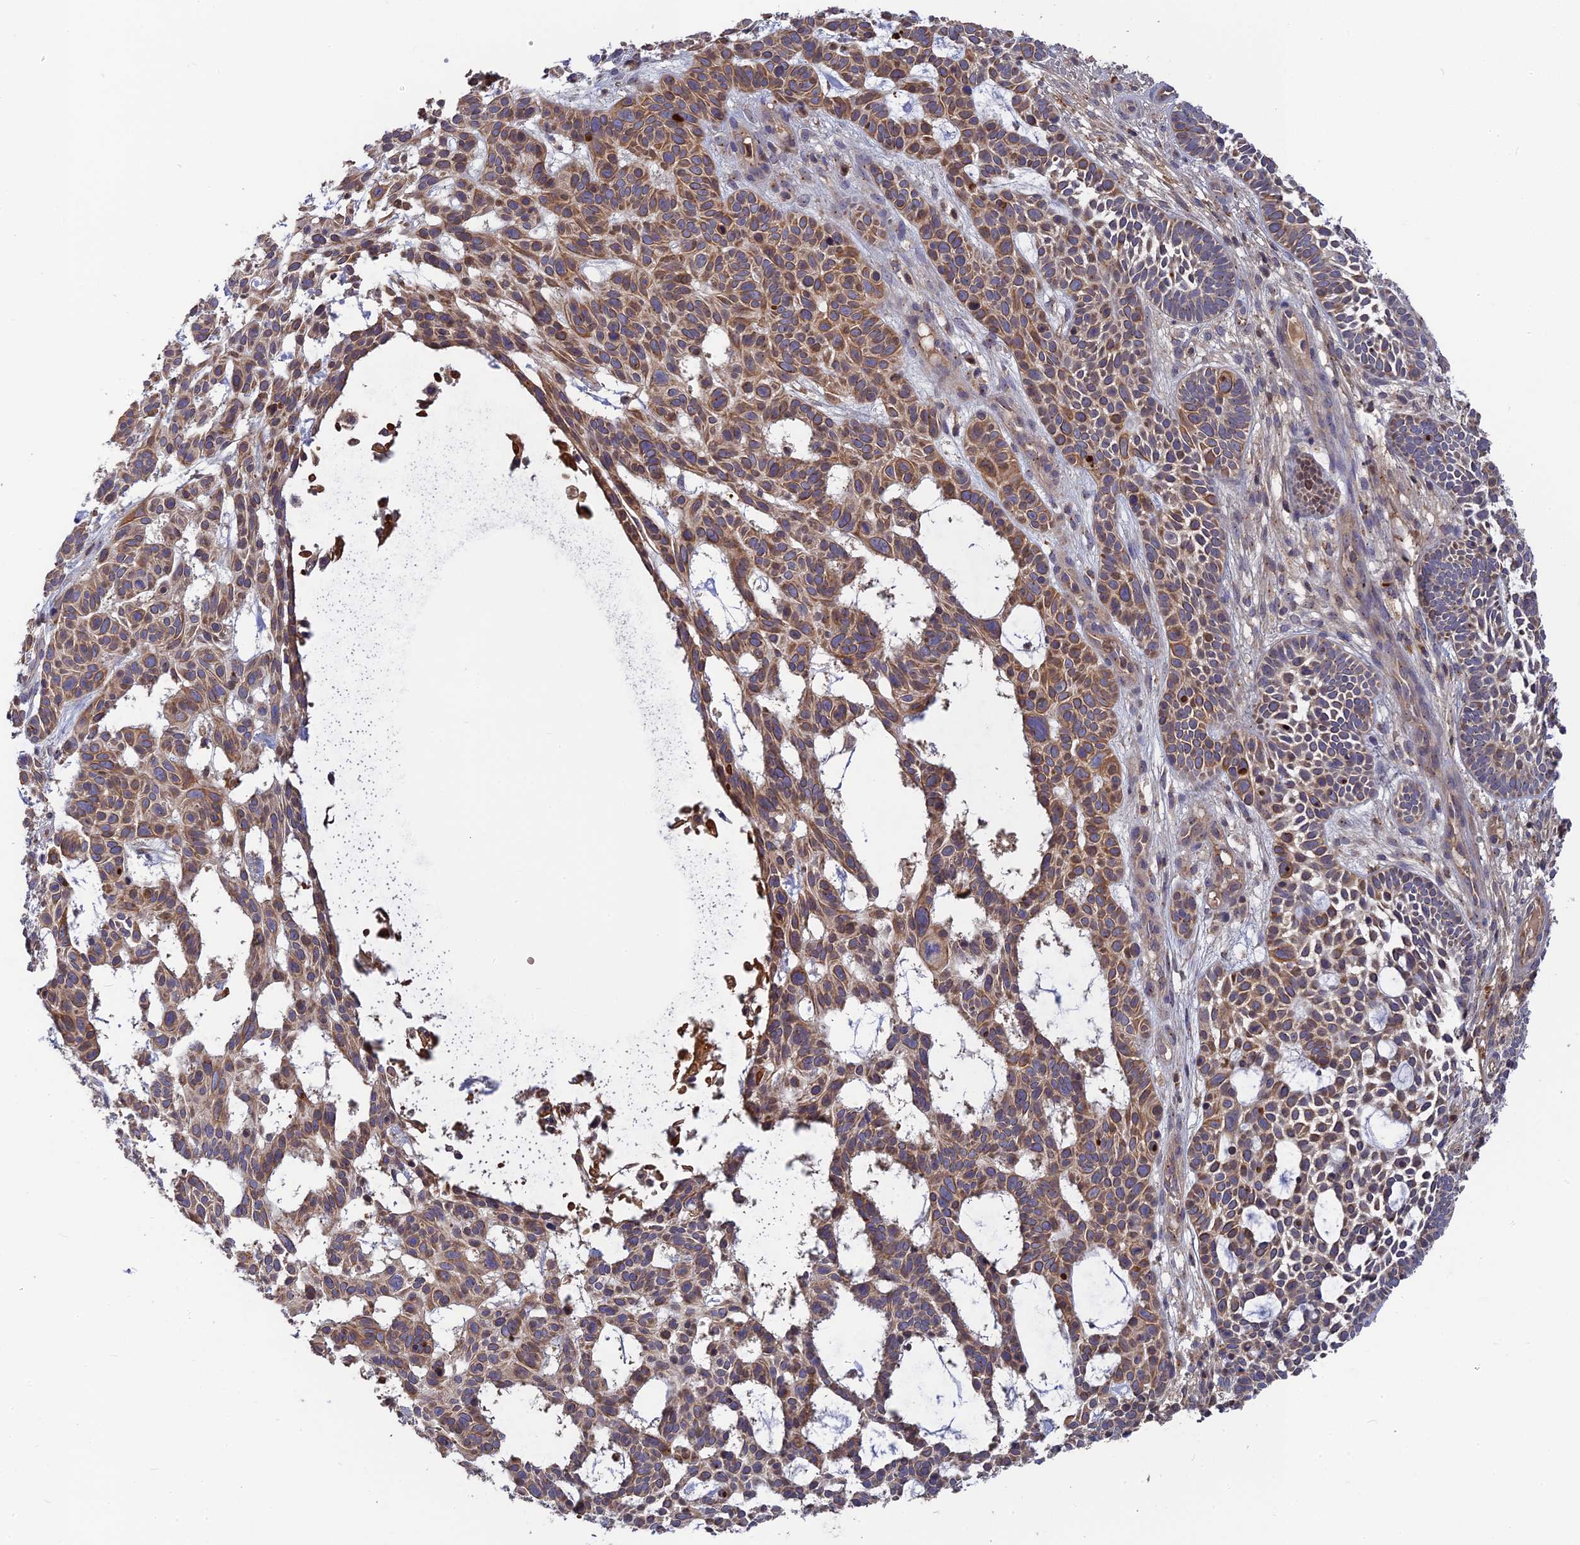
{"staining": {"intensity": "moderate", "quantity": "25%-75%", "location": "cytoplasmic/membranous"}, "tissue": "skin cancer", "cell_type": "Tumor cells", "image_type": "cancer", "snomed": [{"axis": "morphology", "description": "Basal cell carcinoma"}, {"axis": "topography", "description": "Skin"}], "caption": "DAB (3,3'-diaminobenzidine) immunohistochemical staining of human basal cell carcinoma (skin) exhibits moderate cytoplasmic/membranous protein positivity in approximately 25%-75% of tumor cells. Using DAB (3,3'-diaminobenzidine) (brown) and hematoxylin (blue) stains, captured at high magnification using brightfield microscopy.", "gene": "RPIA", "patient": {"sex": "male", "age": 89}}